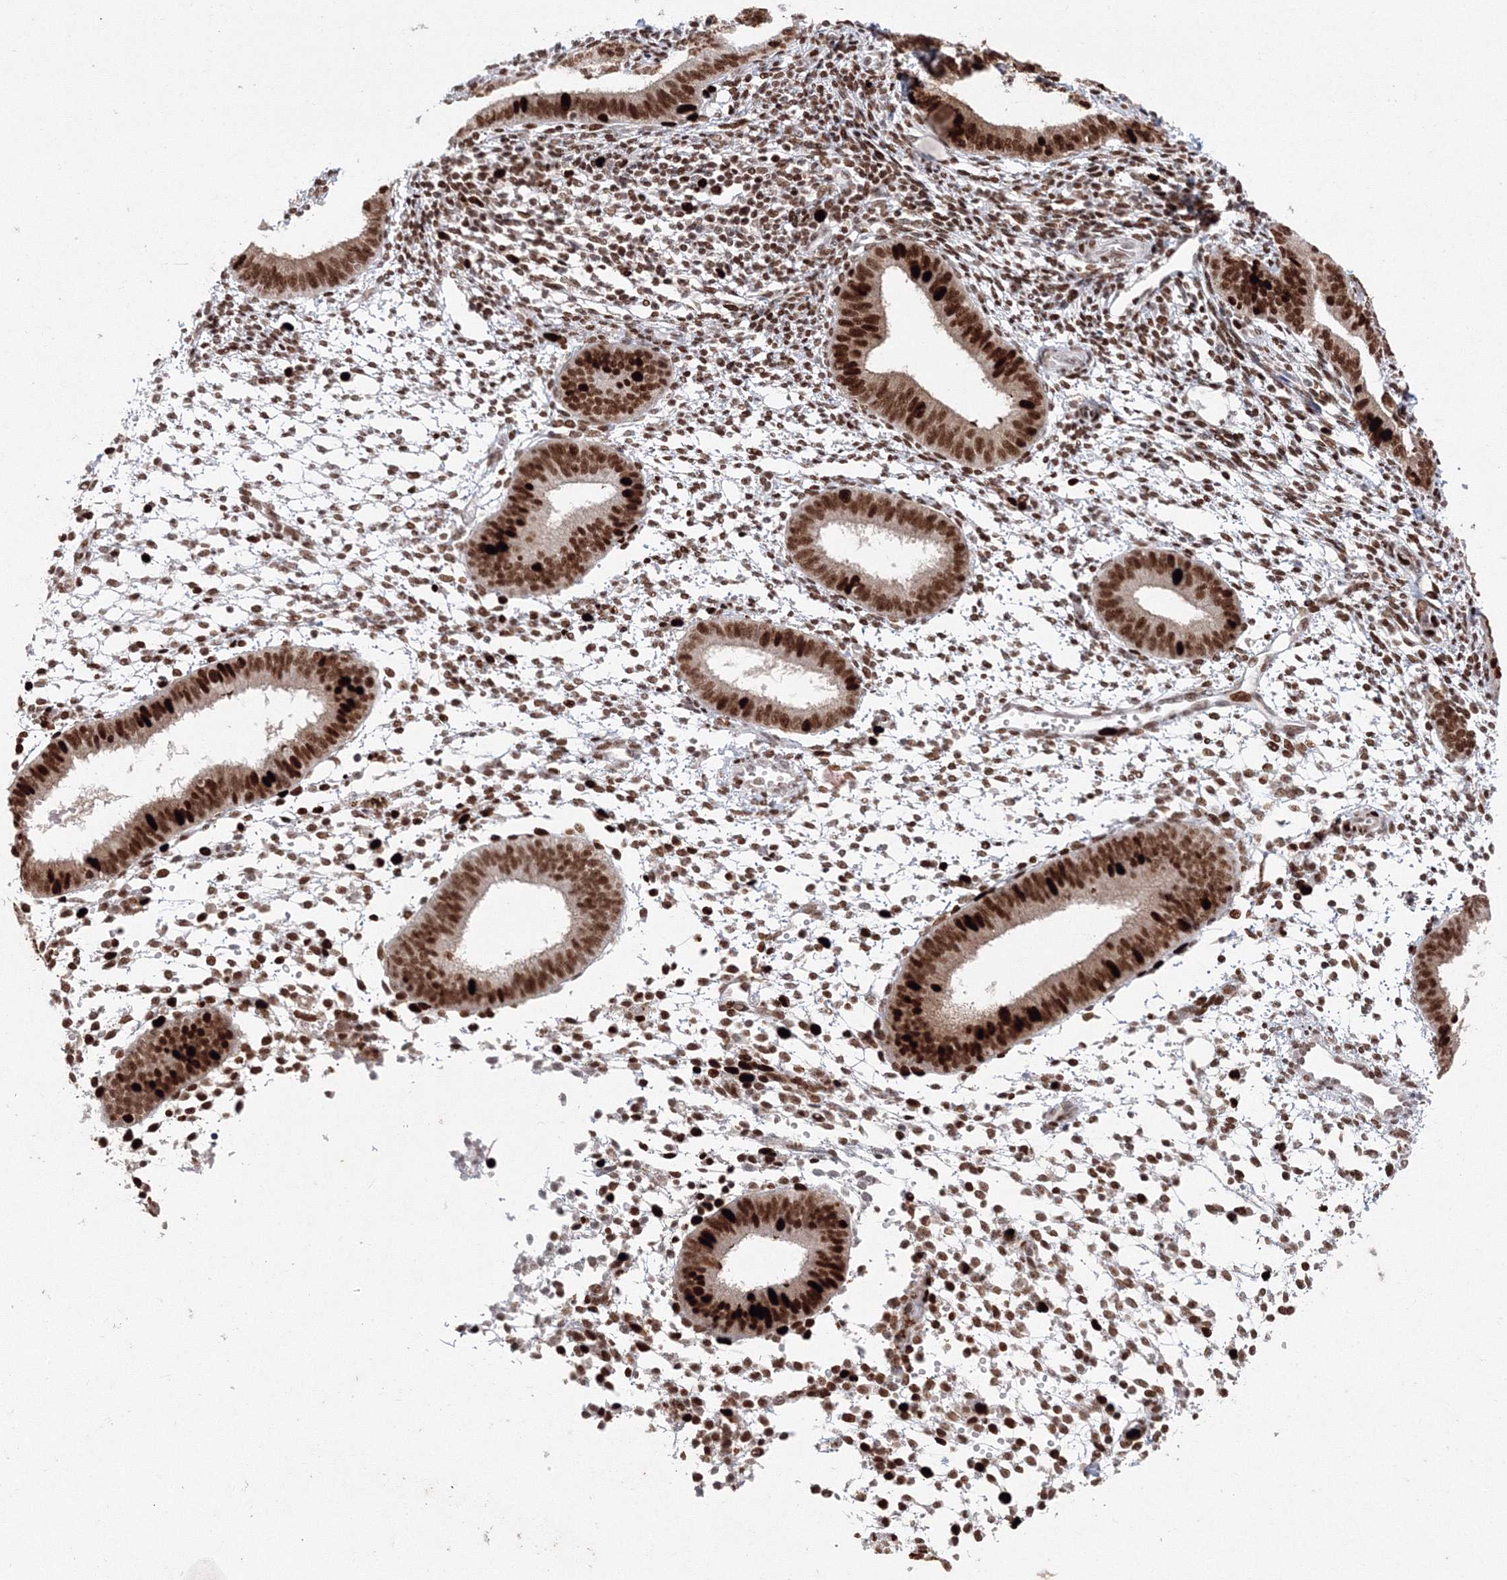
{"staining": {"intensity": "moderate", "quantity": "25%-75%", "location": "nuclear"}, "tissue": "endometrium", "cell_type": "Cells in endometrial stroma", "image_type": "normal", "snomed": [{"axis": "morphology", "description": "Normal tissue, NOS"}, {"axis": "topography", "description": "Uterus"}, {"axis": "topography", "description": "Endometrium"}], "caption": "Endometrium stained with DAB (3,3'-diaminobenzidine) IHC shows medium levels of moderate nuclear positivity in approximately 25%-75% of cells in endometrial stroma. Using DAB (brown) and hematoxylin (blue) stains, captured at high magnification using brightfield microscopy.", "gene": "LIG1", "patient": {"sex": "female", "age": 48}}